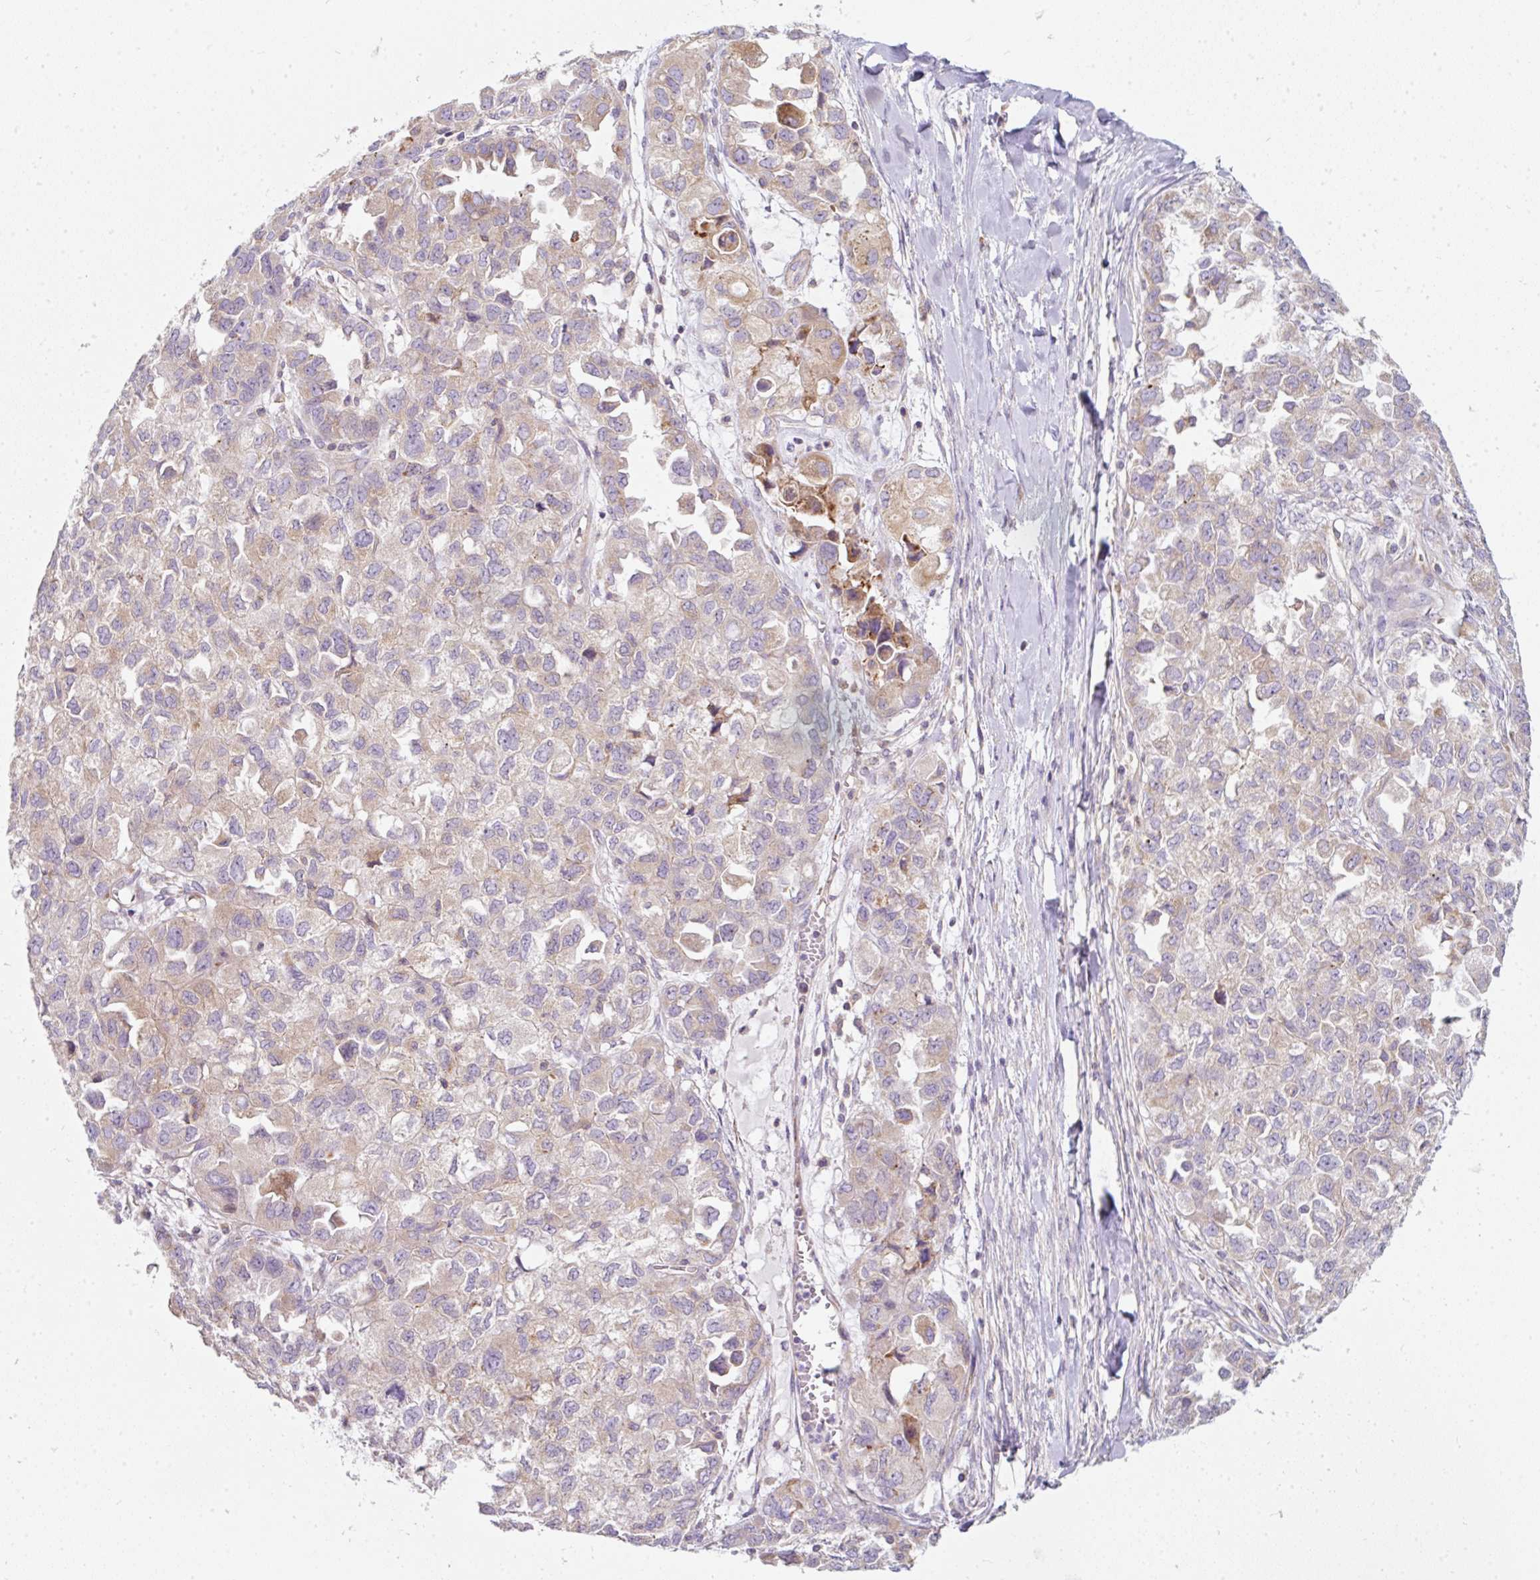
{"staining": {"intensity": "moderate", "quantity": "<25%", "location": "cytoplasmic/membranous"}, "tissue": "ovarian cancer", "cell_type": "Tumor cells", "image_type": "cancer", "snomed": [{"axis": "morphology", "description": "Cystadenocarcinoma, serous, NOS"}, {"axis": "topography", "description": "Ovary"}], "caption": "High-power microscopy captured an immunohistochemistry histopathology image of ovarian serous cystadenocarcinoma, revealing moderate cytoplasmic/membranous positivity in approximately <25% of tumor cells.", "gene": "ERAP2", "patient": {"sex": "female", "age": 84}}